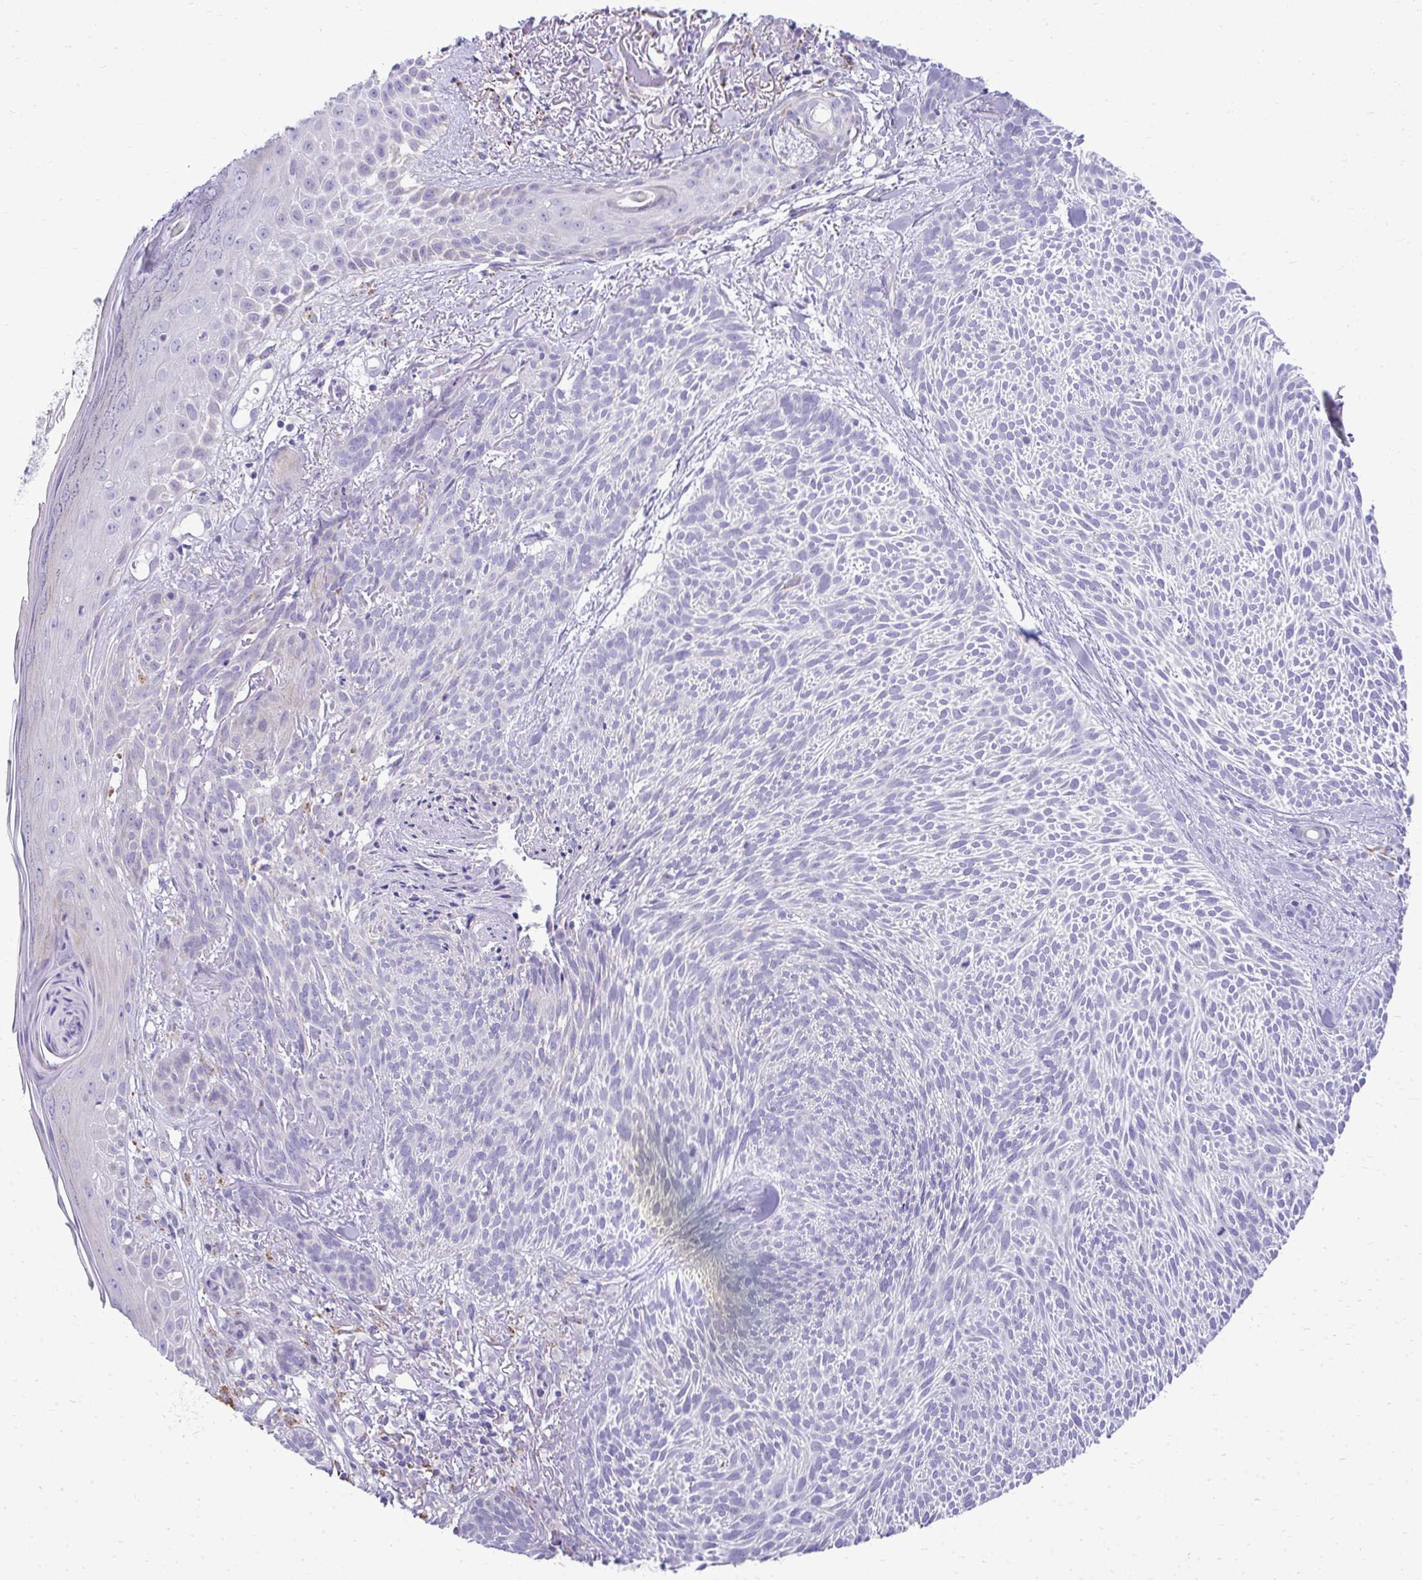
{"staining": {"intensity": "negative", "quantity": "none", "location": "none"}, "tissue": "skin cancer", "cell_type": "Tumor cells", "image_type": "cancer", "snomed": [{"axis": "morphology", "description": "Basal cell carcinoma"}, {"axis": "topography", "description": "Skin"}], "caption": "A micrograph of skin basal cell carcinoma stained for a protein shows no brown staining in tumor cells. (Brightfield microscopy of DAB (3,3'-diaminobenzidine) immunohistochemistry at high magnification).", "gene": "AIG1", "patient": {"sex": "female", "age": 78}}